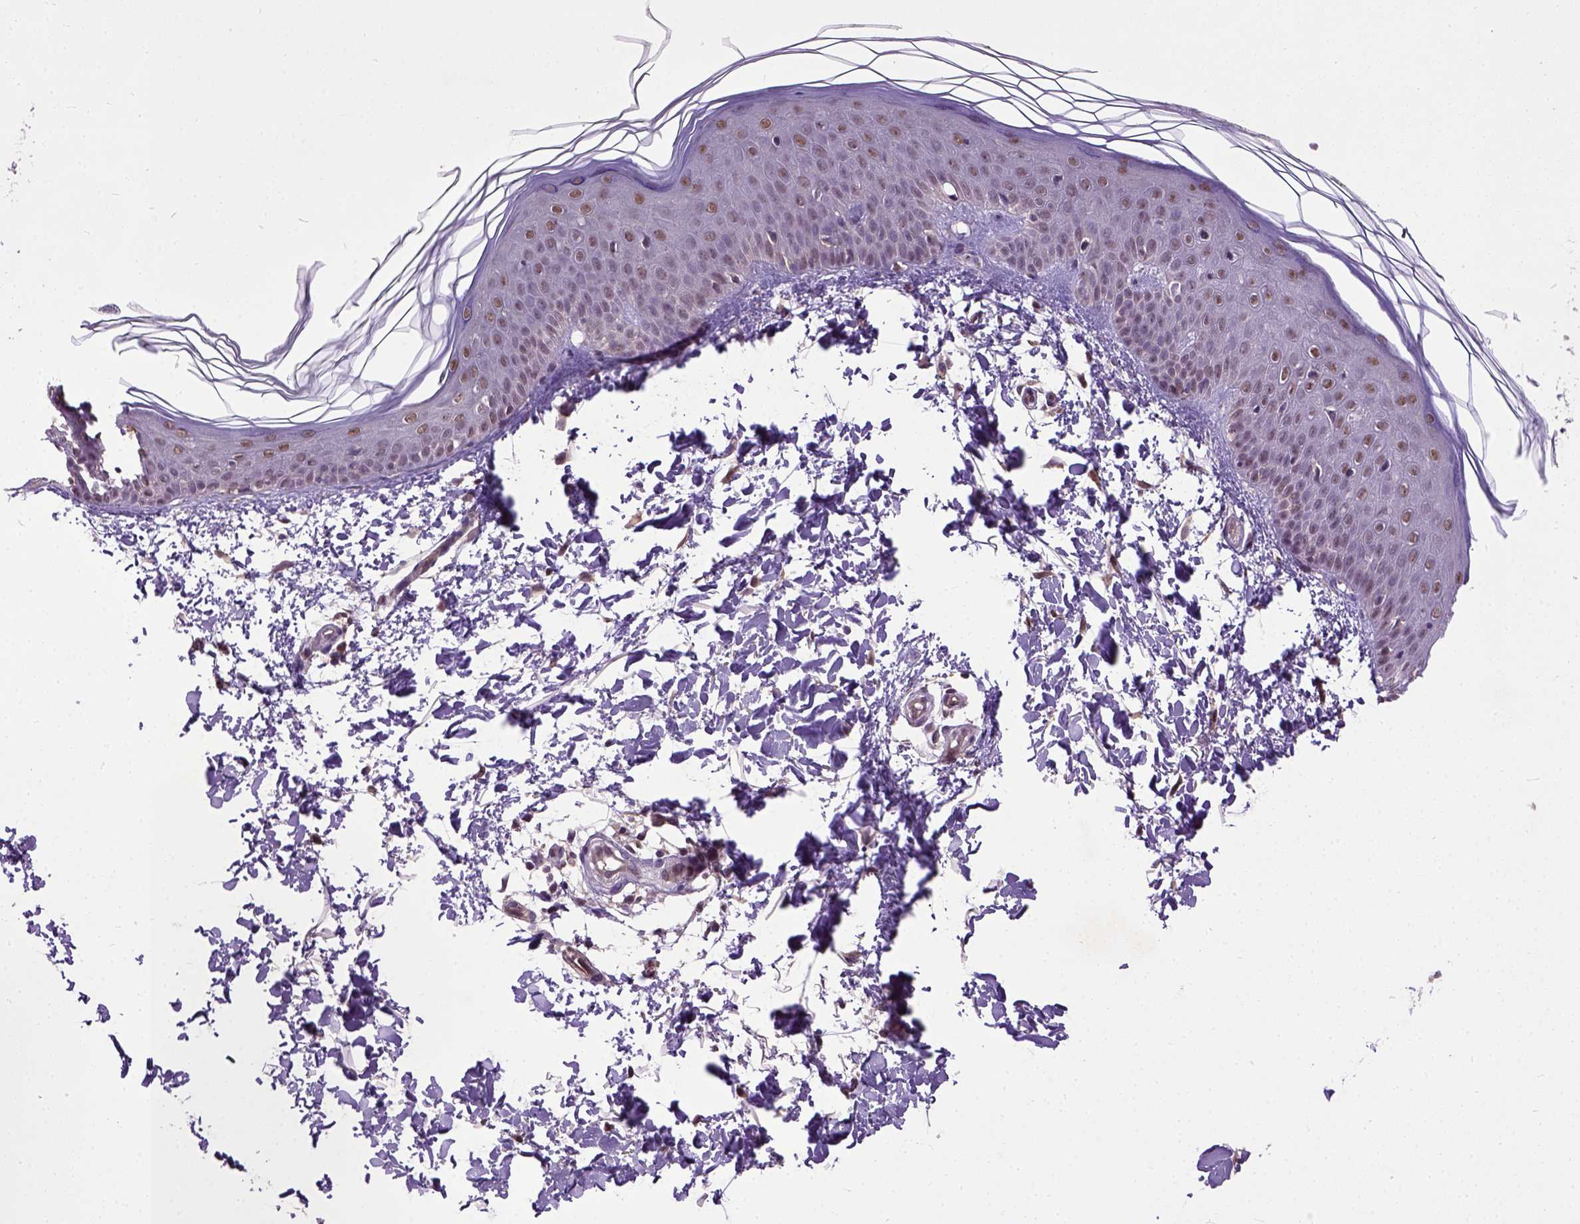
{"staining": {"intensity": "moderate", "quantity": "25%-75%", "location": "cytoplasmic/membranous,nuclear"}, "tissue": "skin", "cell_type": "Fibroblasts", "image_type": "normal", "snomed": [{"axis": "morphology", "description": "Normal tissue, NOS"}, {"axis": "topography", "description": "Skin"}], "caption": "Immunohistochemistry of unremarkable human skin exhibits medium levels of moderate cytoplasmic/membranous,nuclear positivity in about 25%-75% of fibroblasts.", "gene": "UBA3", "patient": {"sex": "female", "age": 62}}